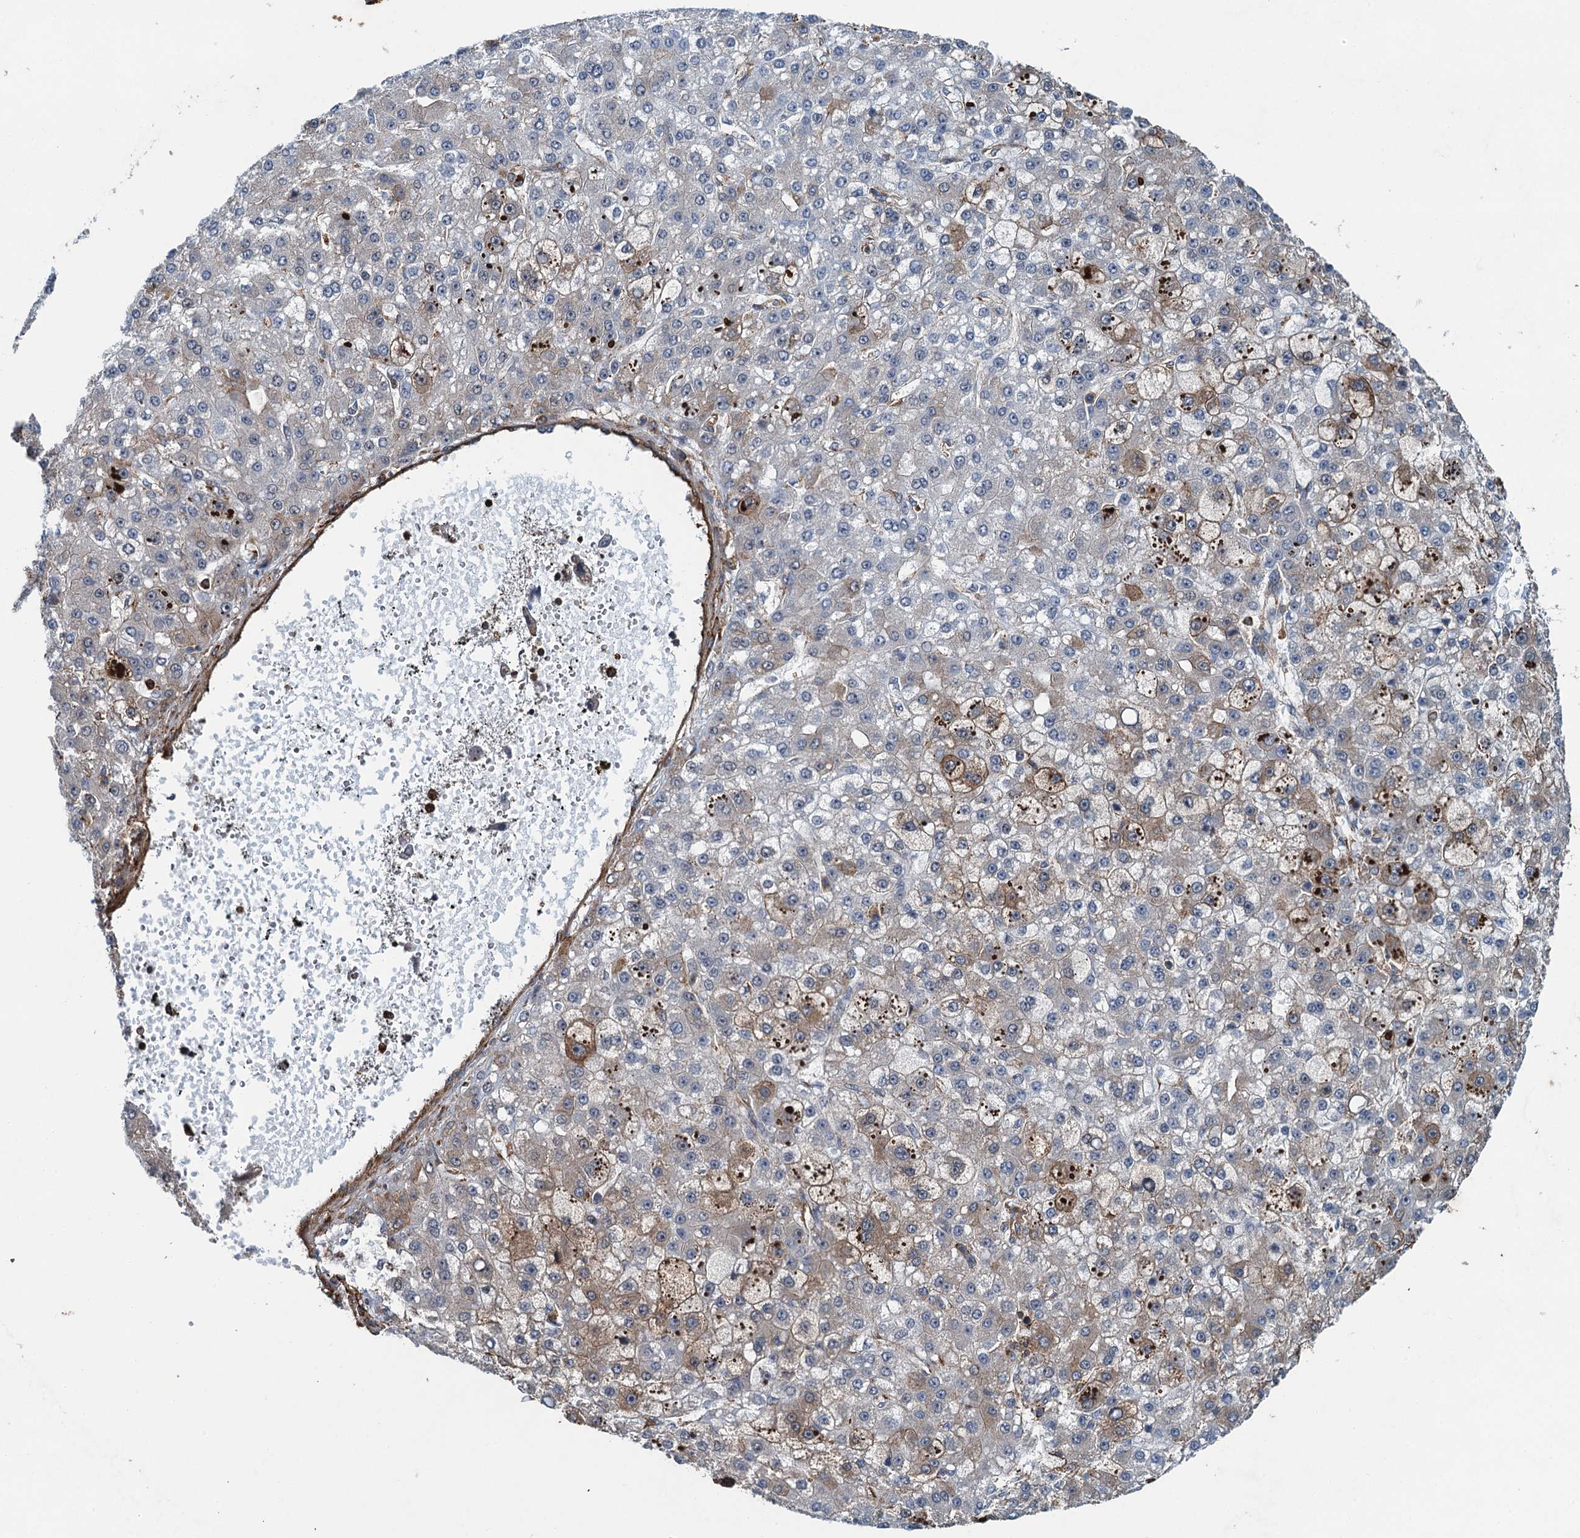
{"staining": {"intensity": "weak", "quantity": "<25%", "location": "cytoplasmic/membranous"}, "tissue": "liver cancer", "cell_type": "Tumor cells", "image_type": "cancer", "snomed": [{"axis": "morphology", "description": "Carcinoma, Hepatocellular, NOS"}, {"axis": "topography", "description": "Liver"}], "caption": "Tumor cells are negative for brown protein staining in hepatocellular carcinoma (liver).", "gene": "WHAMM", "patient": {"sex": "male", "age": 67}}